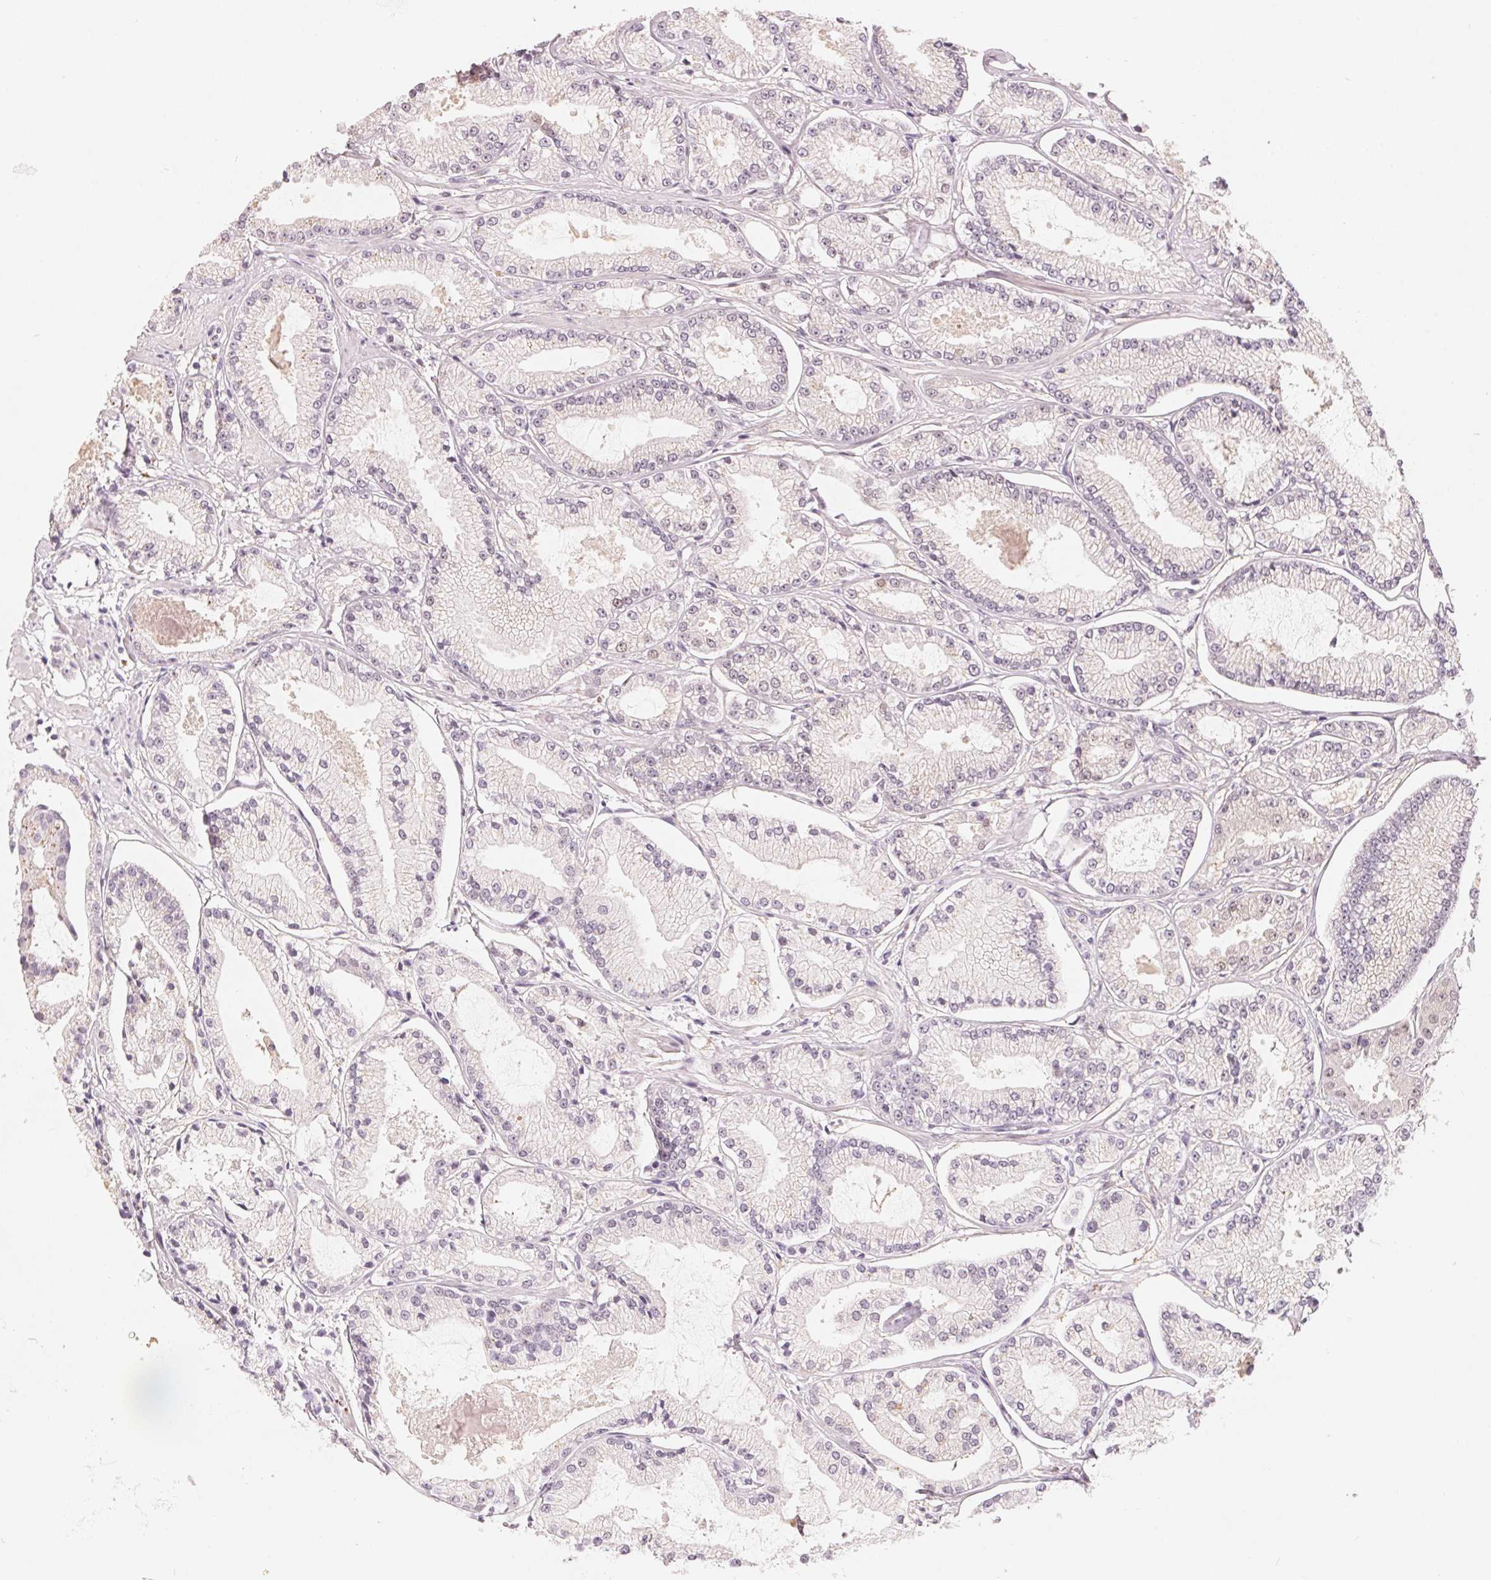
{"staining": {"intensity": "weak", "quantity": "<25%", "location": "nuclear"}, "tissue": "prostate cancer", "cell_type": "Tumor cells", "image_type": "cancer", "snomed": [{"axis": "morphology", "description": "Adenocarcinoma, Low grade"}, {"axis": "topography", "description": "Prostate"}], "caption": "High power microscopy histopathology image of an IHC photomicrograph of low-grade adenocarcinoma (prostate), revealing no significant expression in tumor cells. The staining was performed using DAB to visualize the protein expression in brown, while the nuclei were stained in blue with hematoxylin (Magnification: 20x).", "gene": "ARHGAP22", "patient": {"sex": "male", "age": 55}}